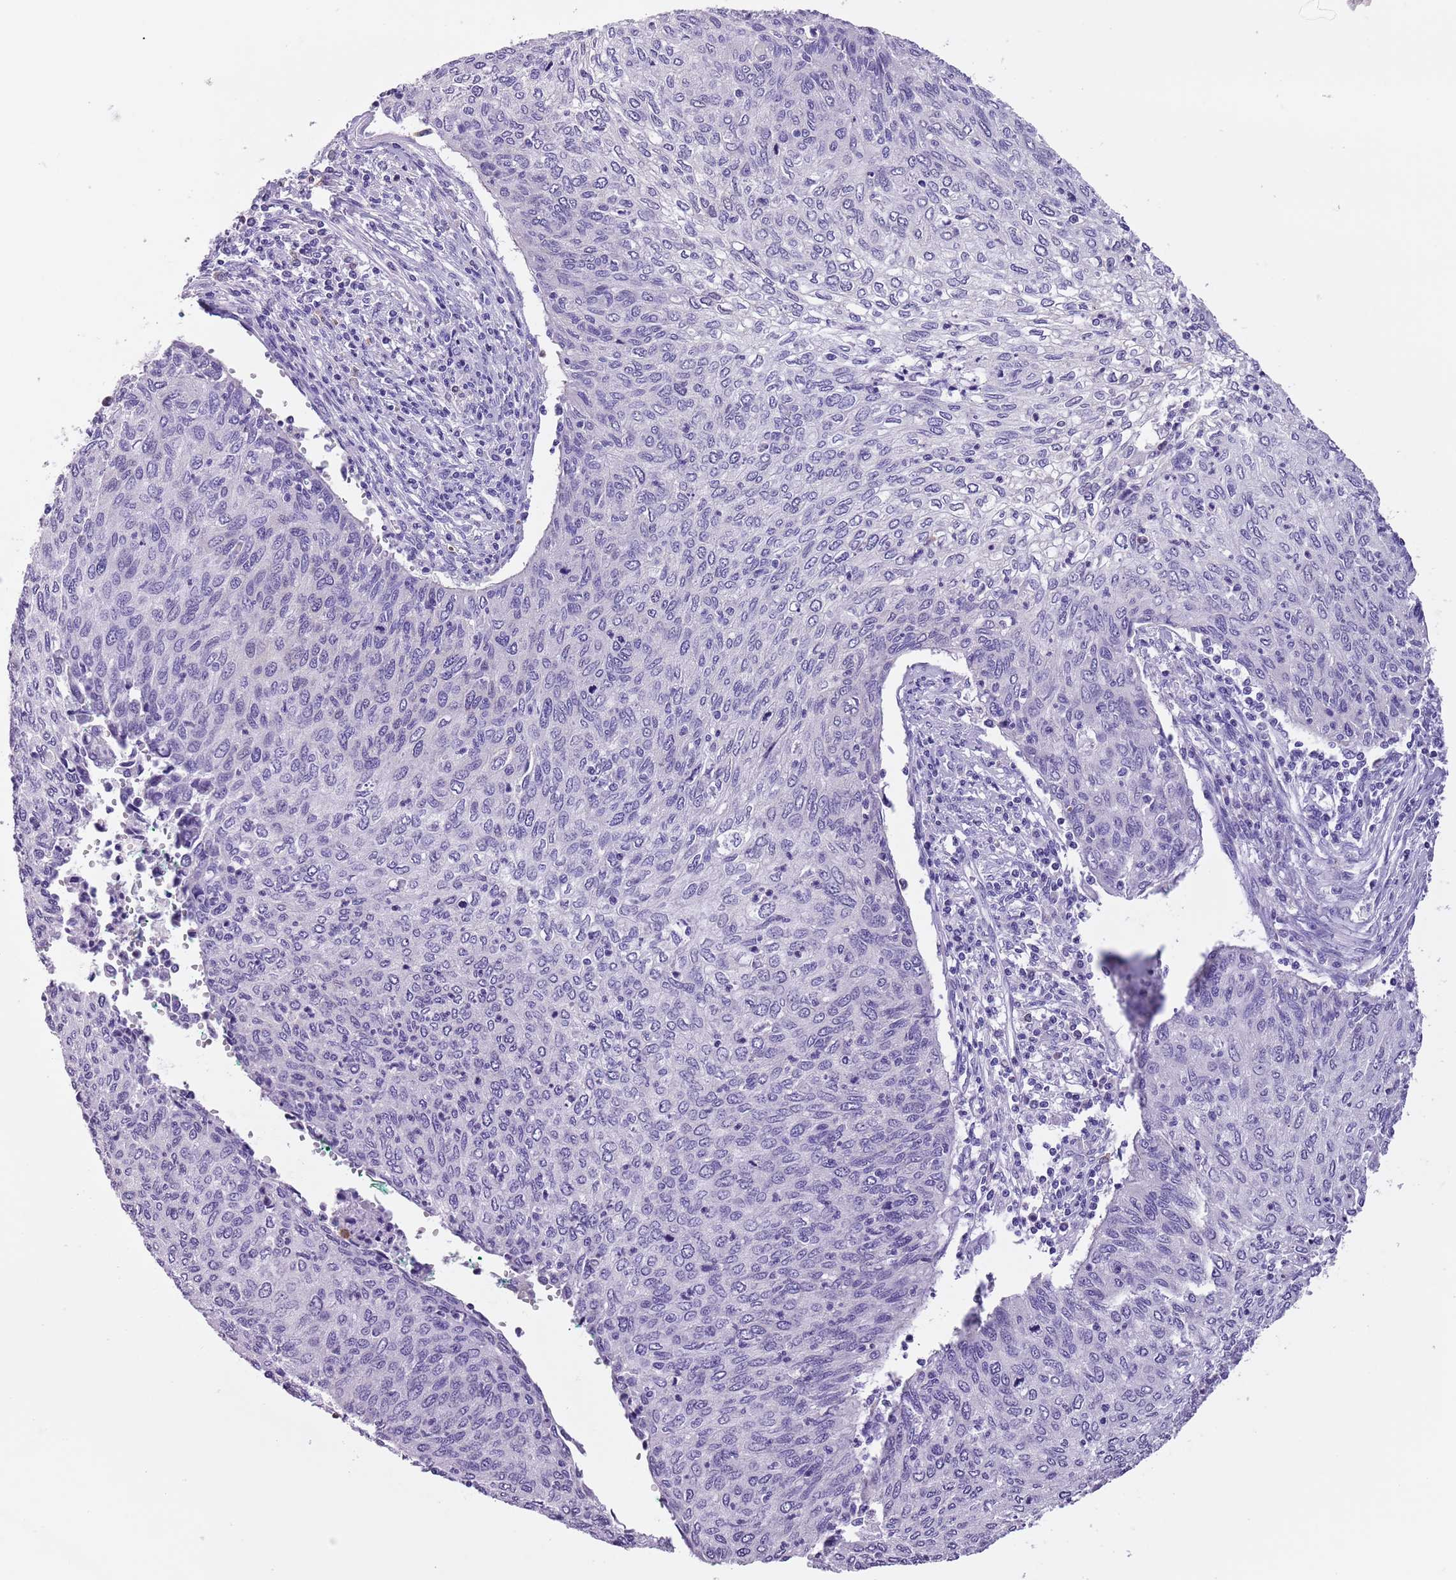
{"staining": {"intensity": "negative", "quantity": "none", "location": "none"}, "tissue": "cervical cancer", "cell_type": "Tumor cells", "image_type": "cancer", "snomed": [{"axis": "morphology", "description": "Squamous cell carcinoma, NOS"}, {"axis": "topography", "description": "Cervix"}], "caption": "DAB immunohistochemical staining of cervical cancer (squamous cell carcinoma) shows no significant positivity in tumor cells.", "gene": "PFKFB2", "patient": {"sex": "female", "age": 38}}